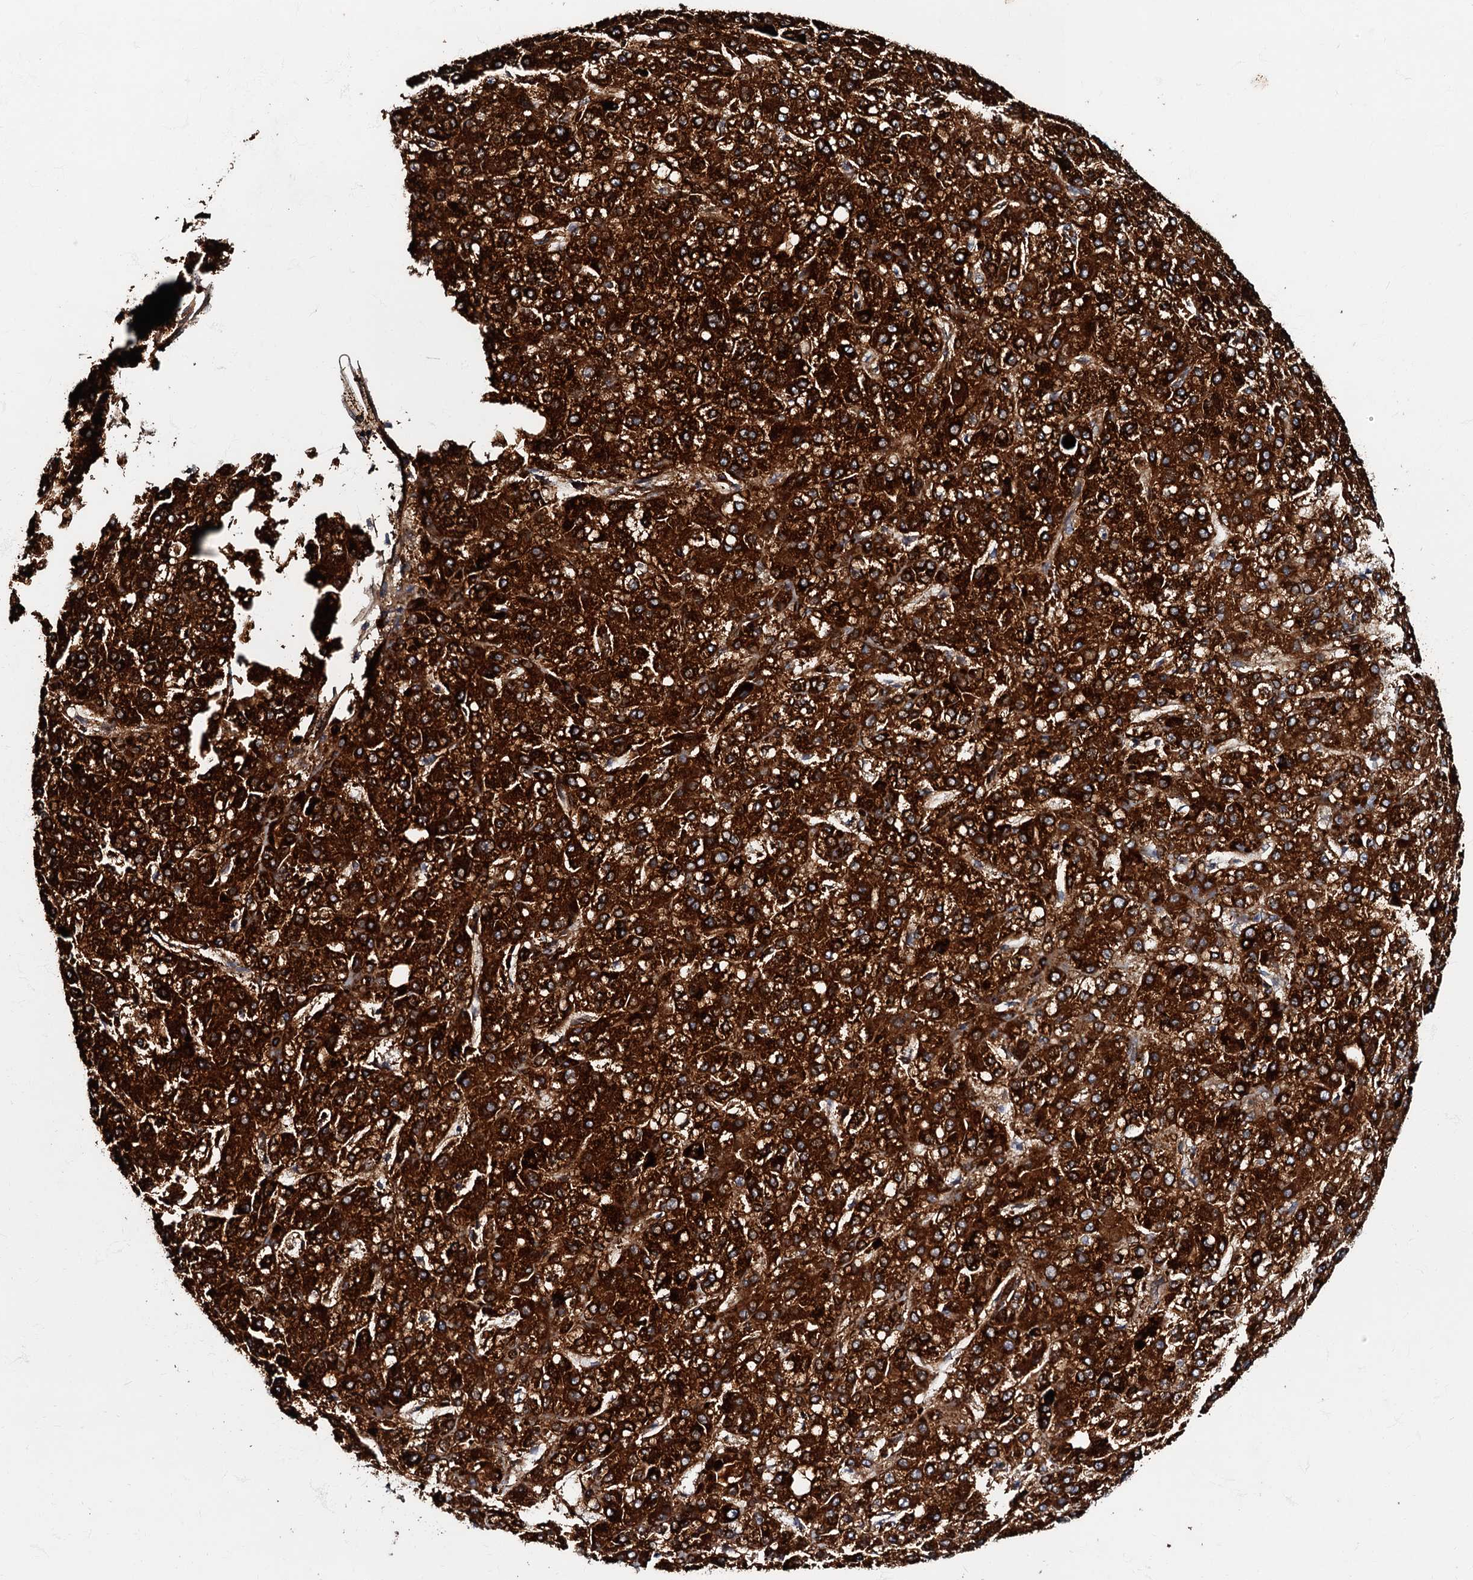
{"staining": {"intensity": "strong", "quantity": ">75%", "location": "cytoplasmic/membranous"}, "tissue": "liver cancer", "cell_type": "Tumor cells", "image_type": "cancer", "snomed": [{"axis": "morphology", "description": "Carcinoma, Hepatocellular, NOS"}, {"axis": "topography", "description": "Liver"}], "caption": "Tumor cells show strong cytoplasmic/membranous expression in approximately >75% of cells in hepatocellular carcinoma (liver).", "gene": "MANSC4", "patient": {"sex": "male", "age": 67}}